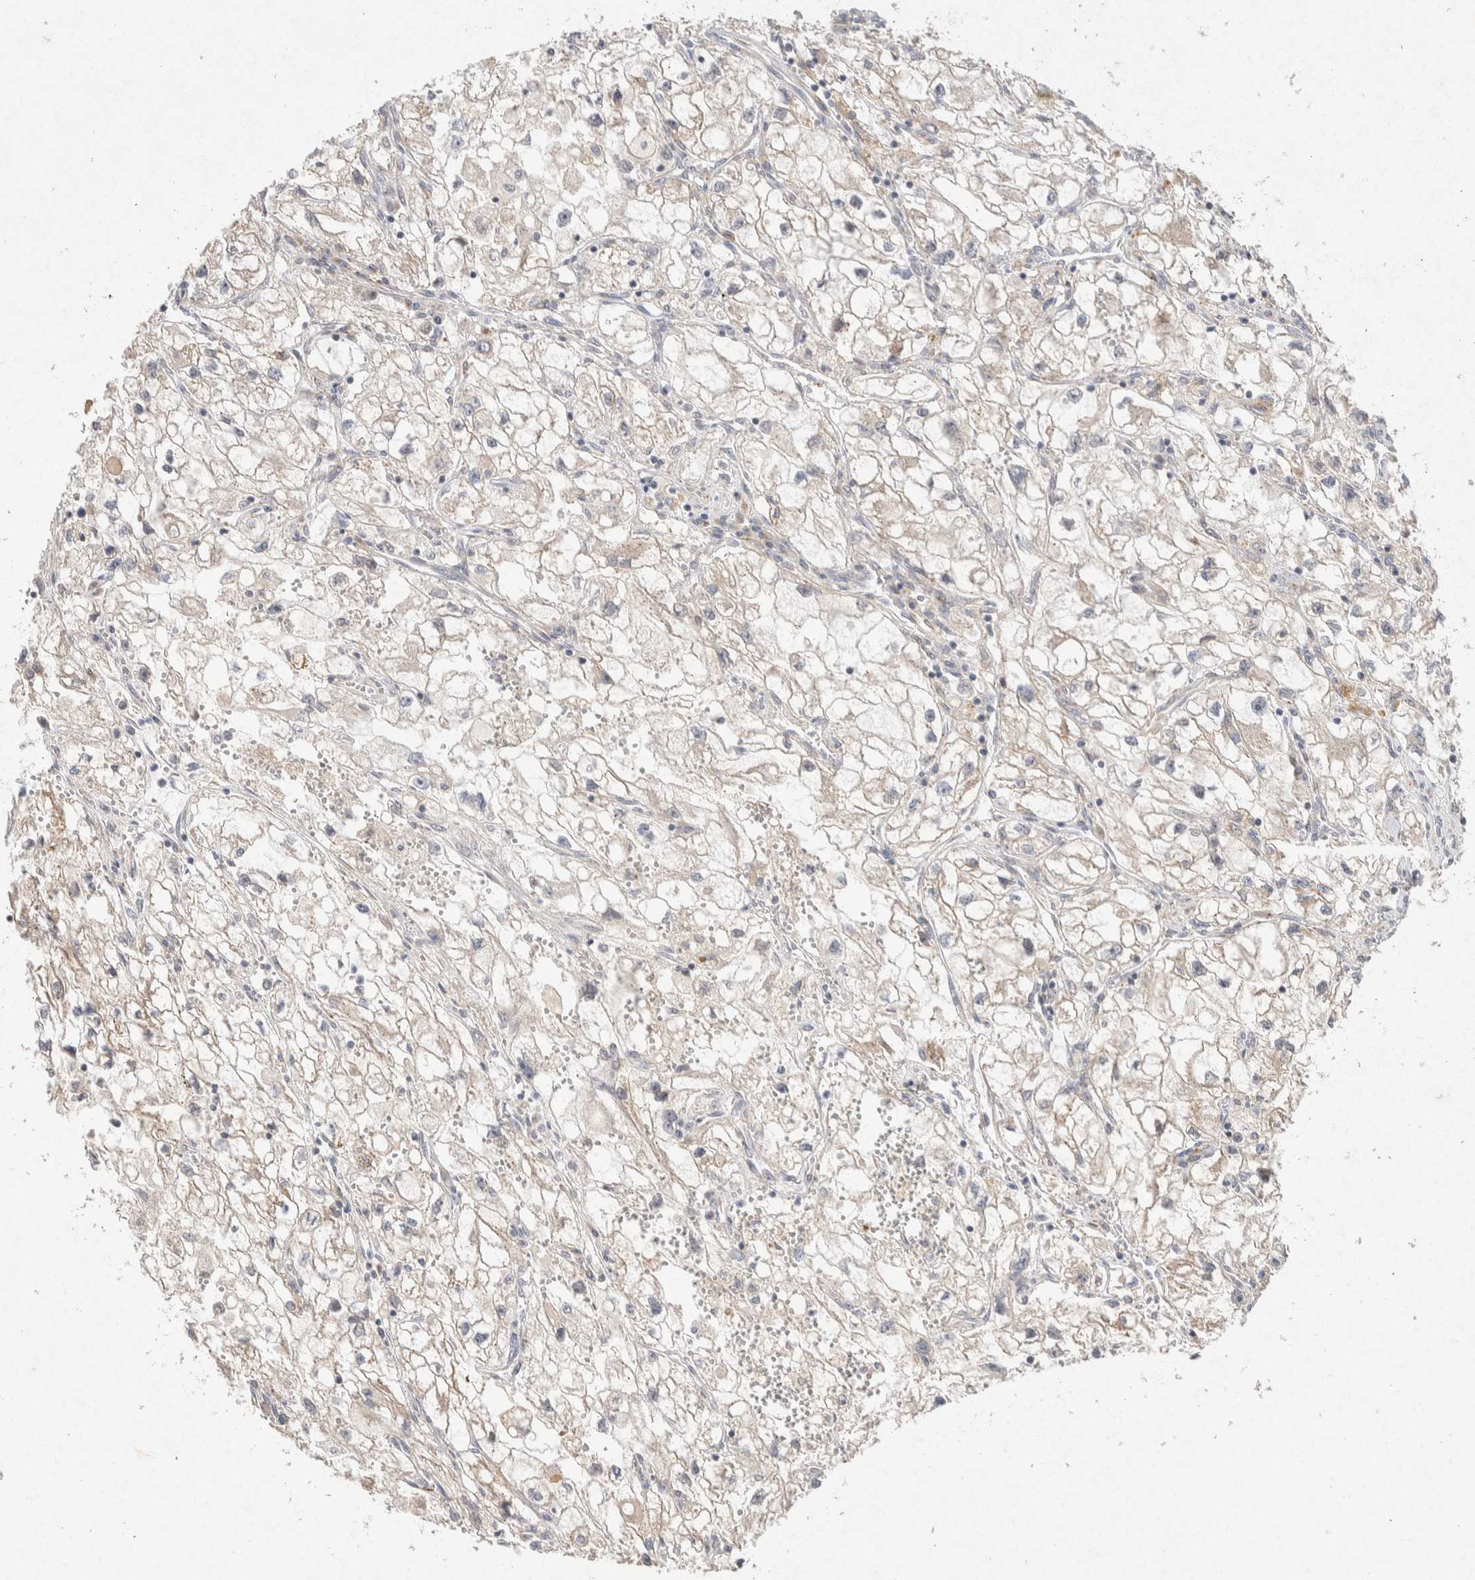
{"staining": {"intensity": "weak", "quantity": "25%-75%", "location": "cytoplasmic/membranous"}, "tissue": "renal cancer", "cell_type": "Tumor cells", "image_type": "cancer", "snomed": [{"axis": "morphology", "description": "Adenocarcinoma, NOS"}, {"axis": "topography", "description": "Kidney"}], "caption": "Protein staining of renal cancer (adenocarcinoma) tissue demonstrates weak cytoplasmic/membranous positivity in approximately 25%-75% of tumor cells.", "gene": "CMTM4", "patient": {"sex": "female", "age": 70}}